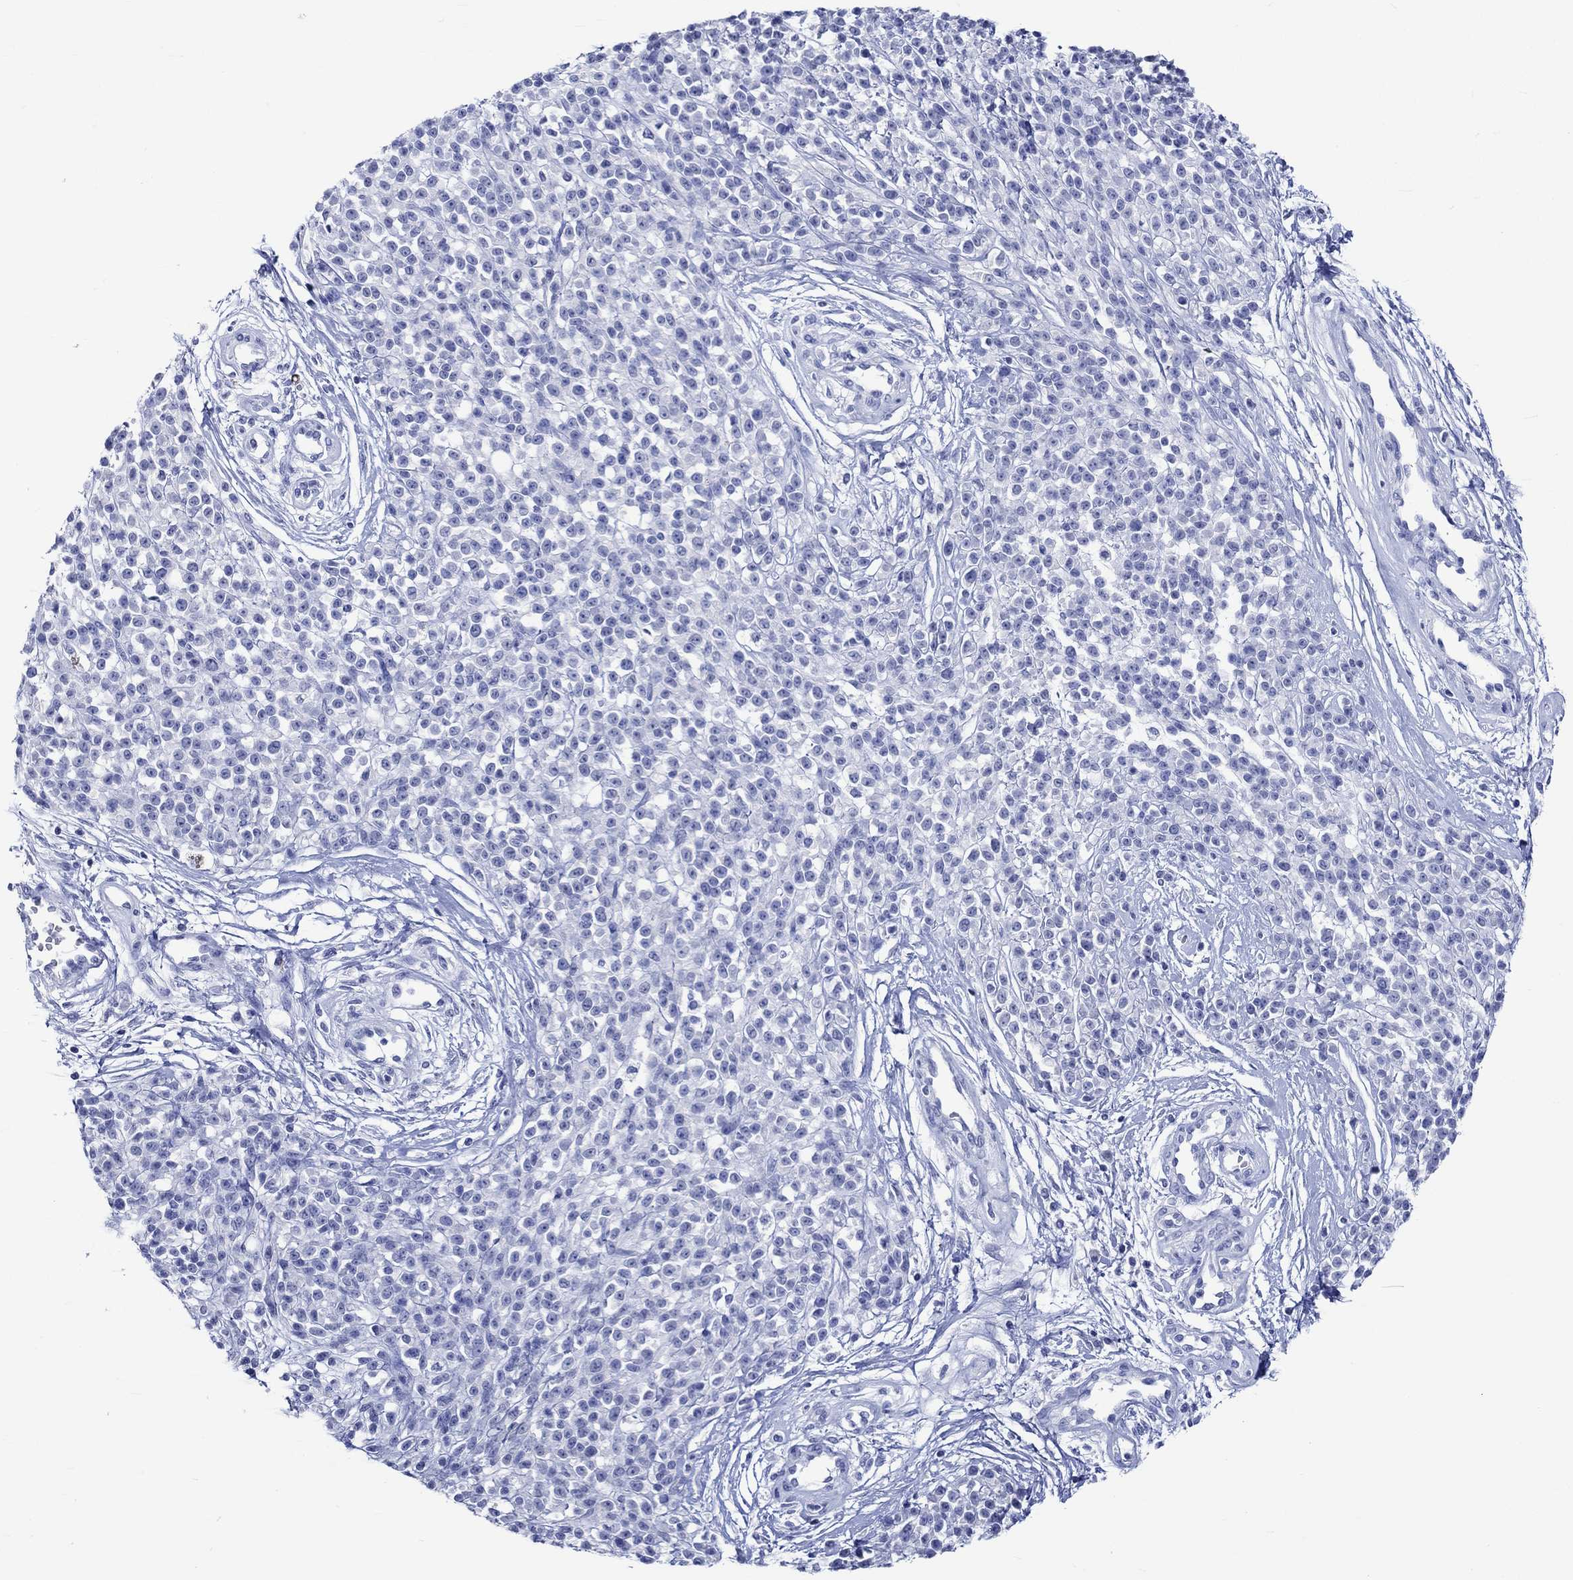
{"staining": {"intensity": "negative", "quantity": "none", "location": "none"}, "tissue": "melanoma", "cell_type": "Tumor cells", "image_type": "cancer", "snomed": [{"axis": "morphology", "description": "Malignant melanoma, NOS"}, {"axis": "topography", "description": "Skin"}, {"axis": "topography", "description": "Skin of trunk"}], "caption": "Tumor cells show no significant protein expression in malignant melanoma.", "gene": "KLHL35", "patient": {"sex": "male", "age": 74}}